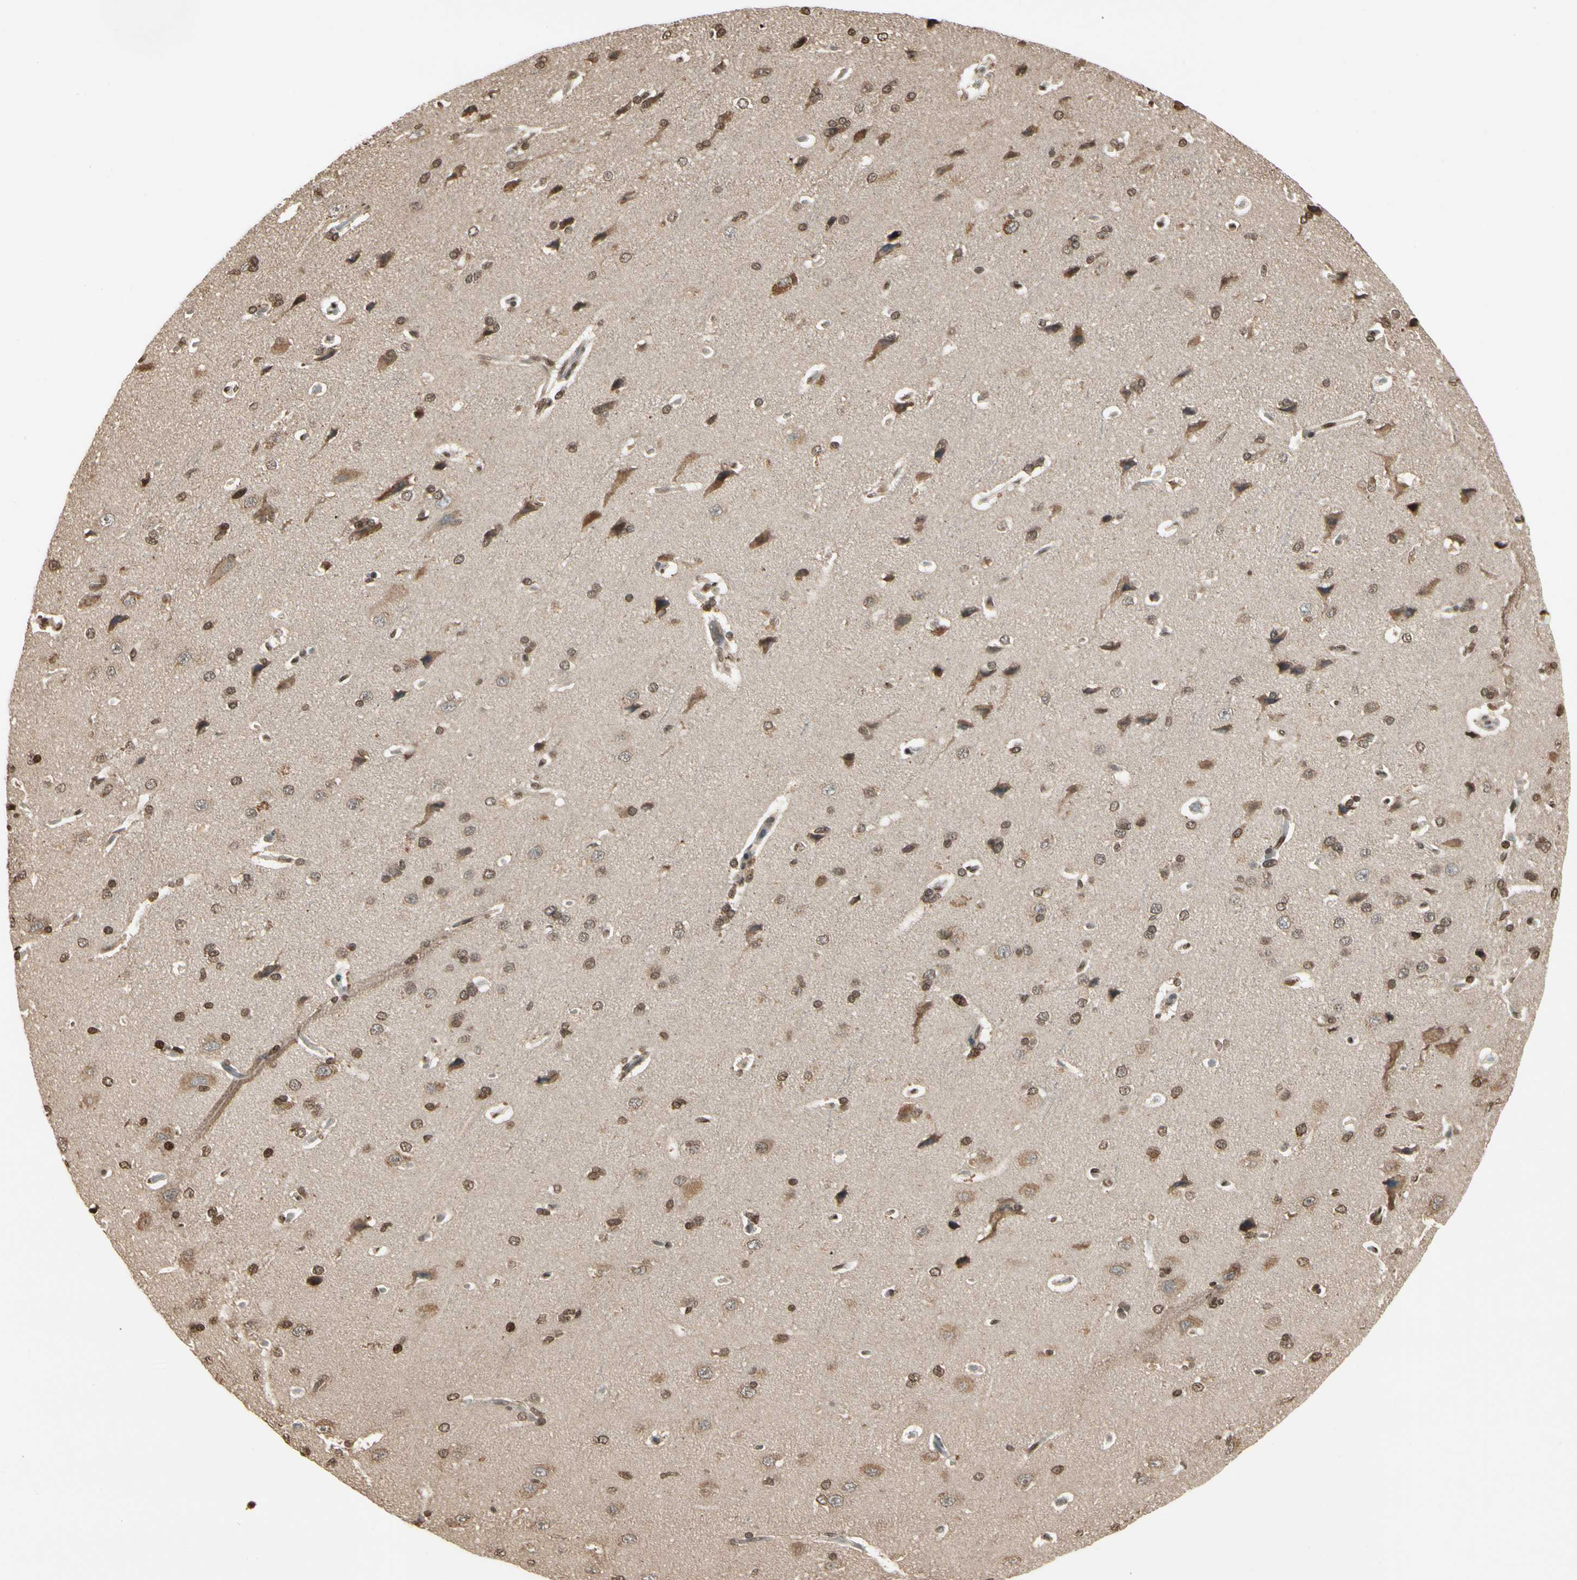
{"staining": {"intensity": "weak", "quantity": ">75%", "location": "cytoplasmic/membranous"}, "tissue": "cerebral cortex", "cell_type": "Endothelial cells", "image_type": "normal", "snomed": [{"axis": "morphology", "description": "Normal tissue, NOS"}, {"axis": "topography", "description": "Cerebral cortex"}], "caption": "Immunohistochemistry (IHC) micrograph of benign cerebral cortex: human cerebral cortex stained using IHC demonstrates low levels of weak protein expression localized specifically in the cytoplasmic/membranous of endothelial cells, appearing as a cytoplasmic/membranous brown color.", "gene": "EVC", "patient": {"sex": "male", "age": 62}}